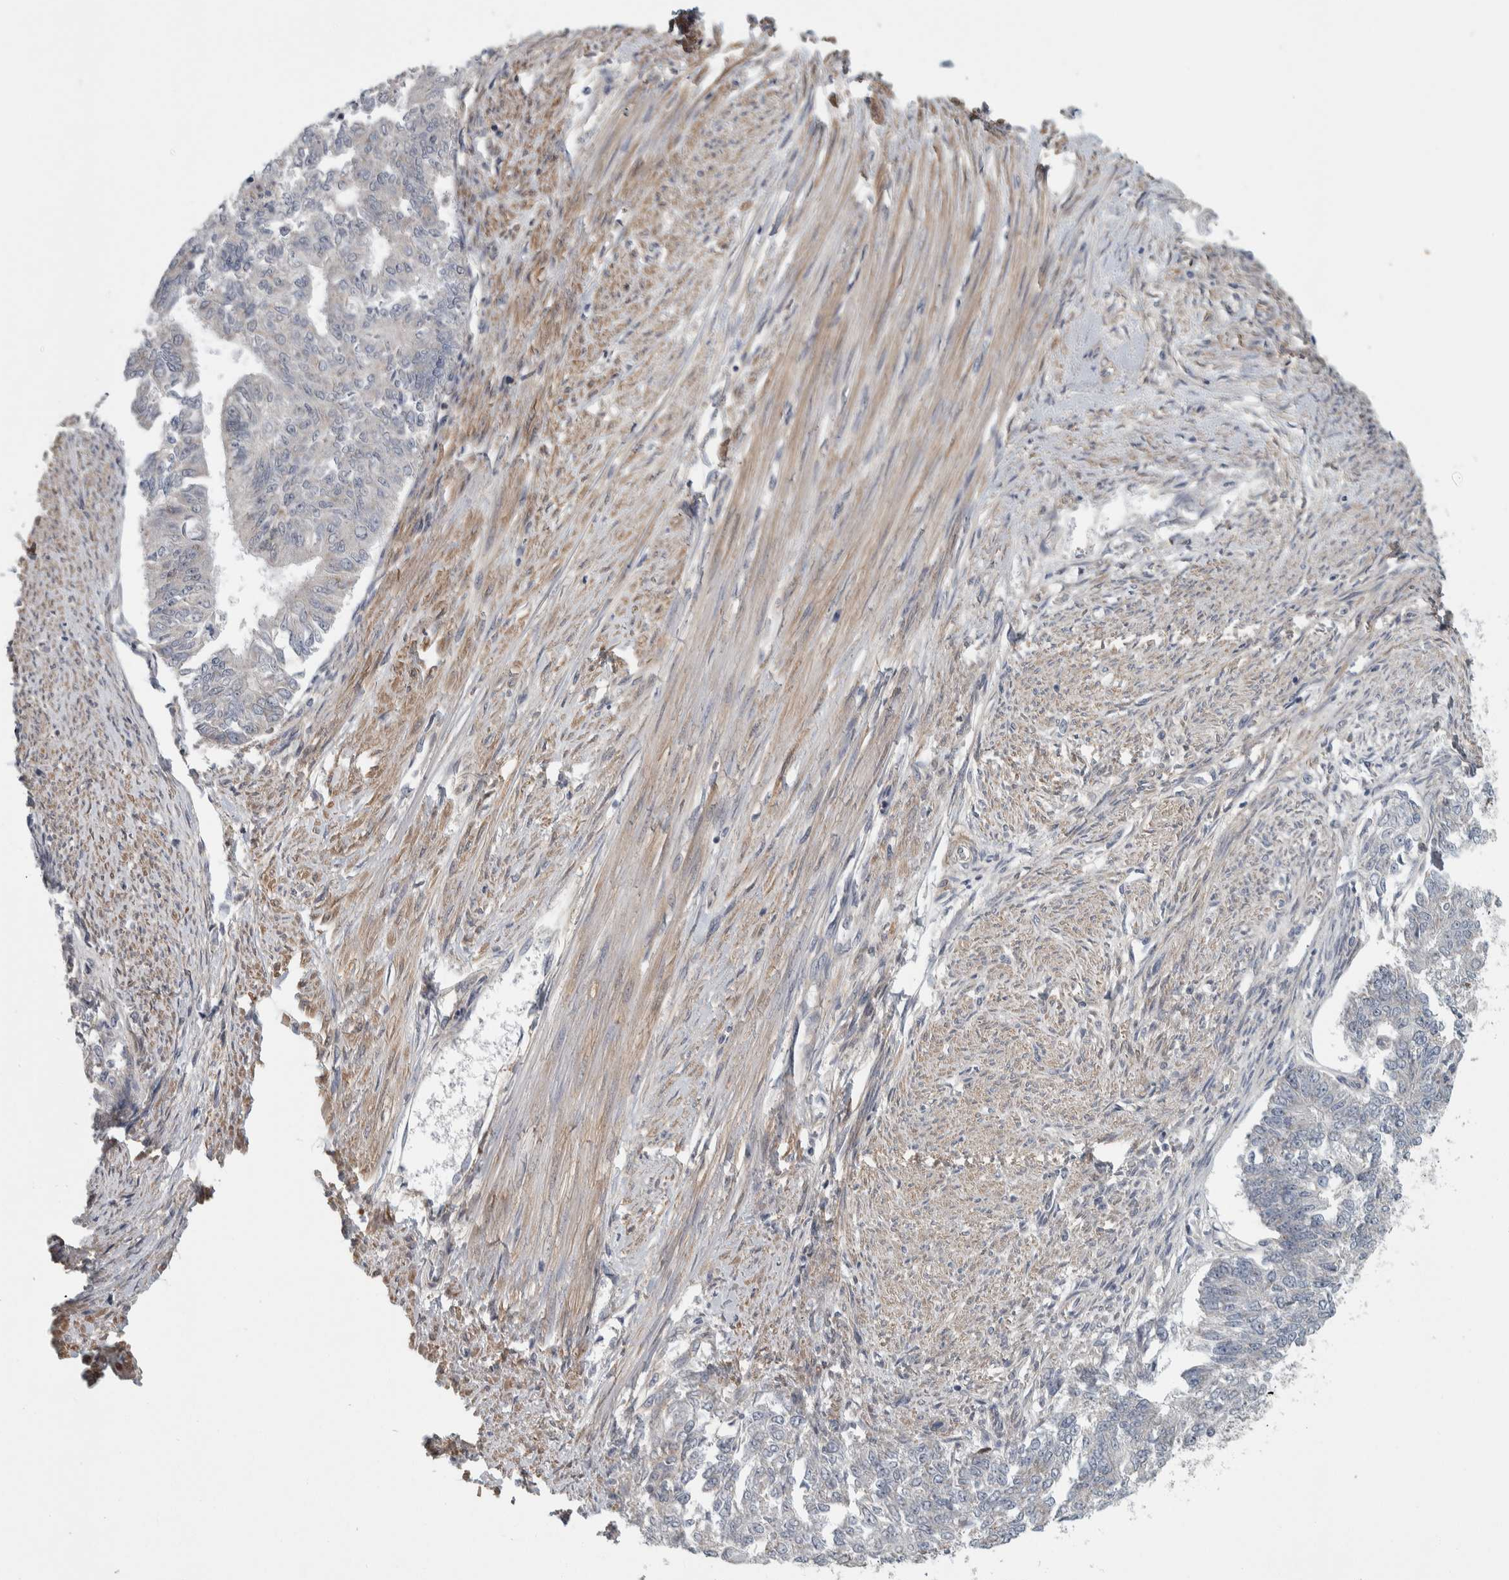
{"staining": {"intensity": "negative", "quantity": "none", "location": "none"}, "tissue": "endometrial cancer", "cell_type": "Tumor cells", "image_type": "cancer", "snomed": [{"axis": "morphology", "description": "Adenocarcinoma, NOS"}, {"axis": "topography", "description": "Endometrium"}], "caption": "Protein analysis of adenocarcinoma (endometrial) exhibits no significant expression in tumor cells.", "gene": "KCNJ3", "patient": {"sex": "female", "age": 32}}